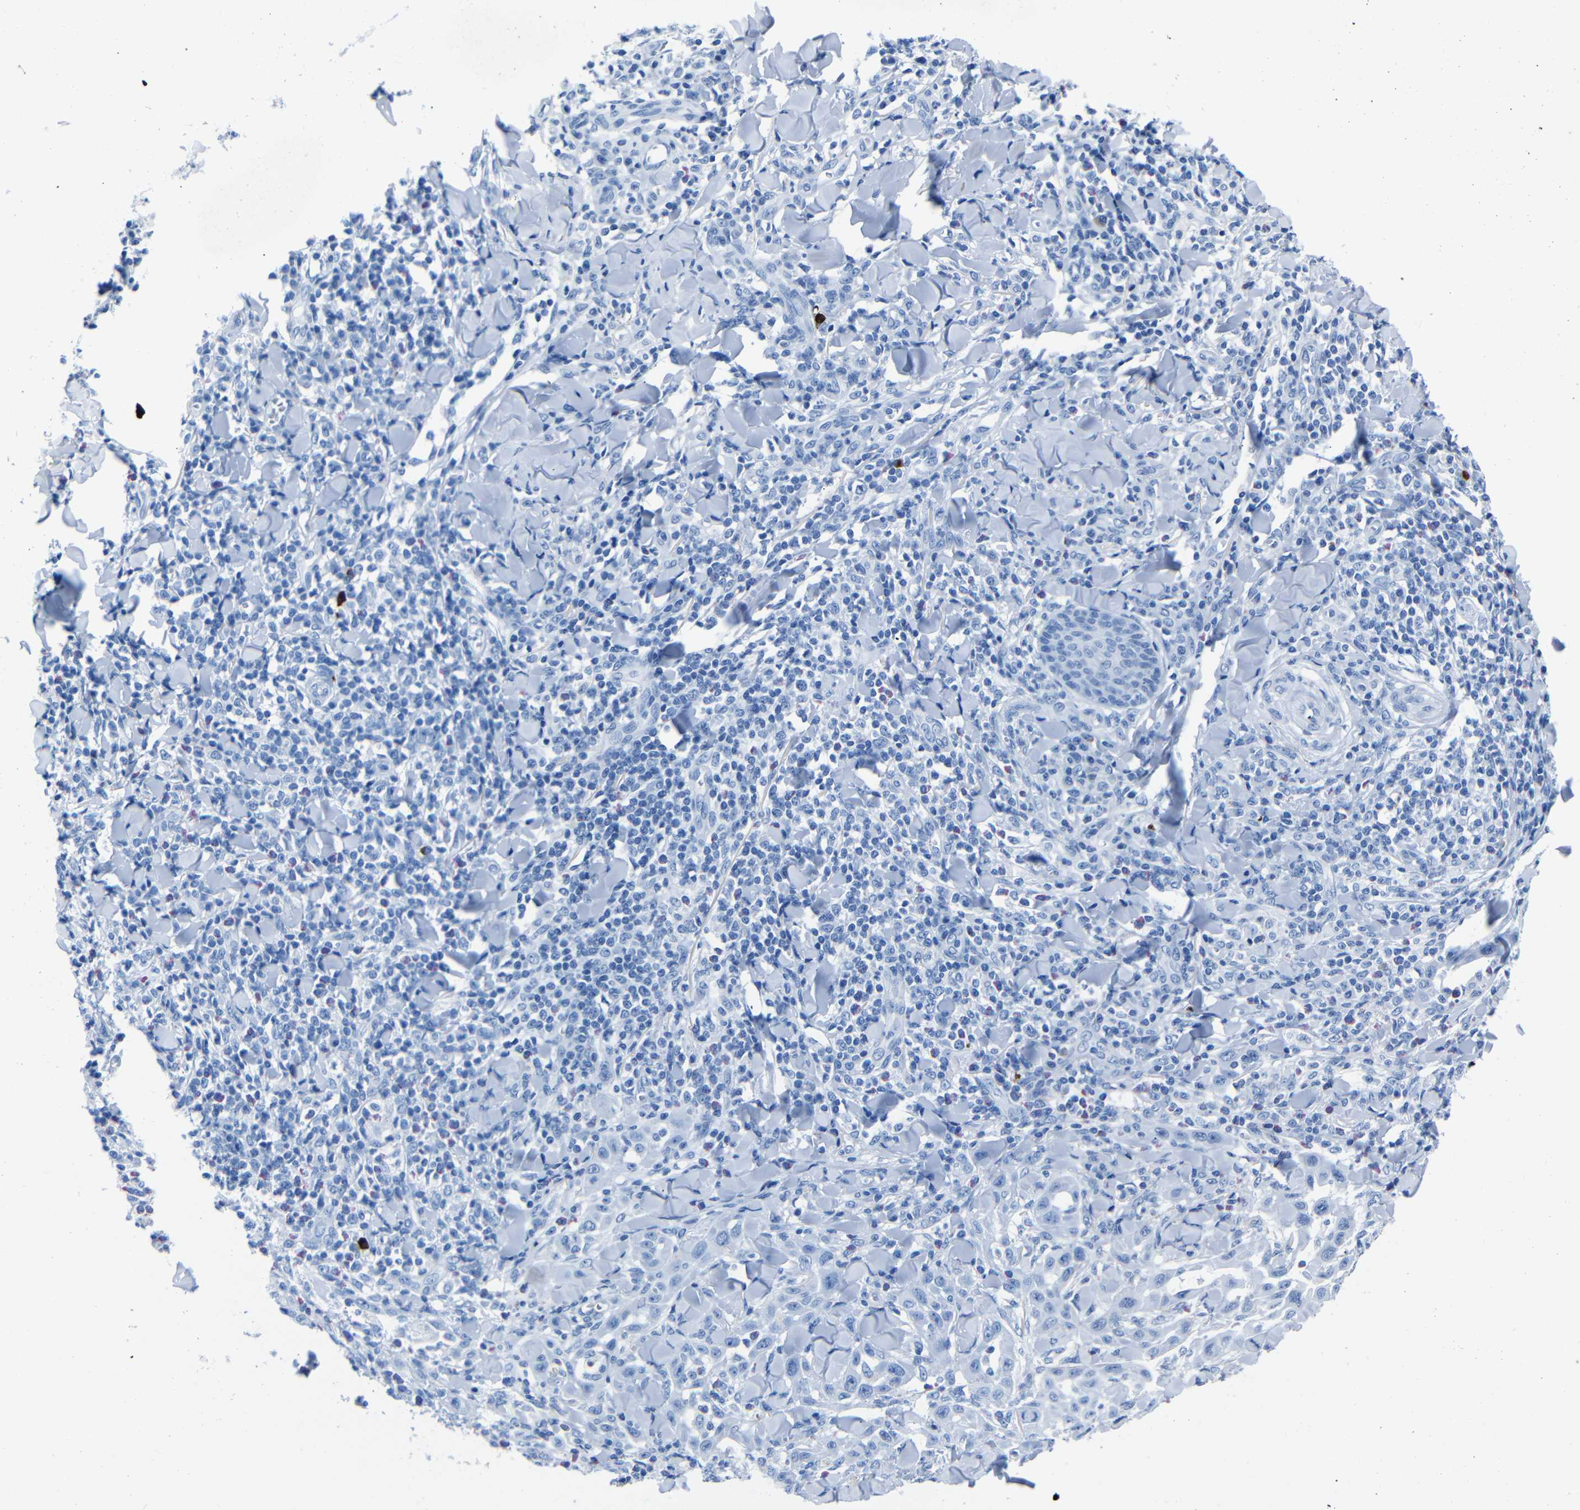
{"staining": {"intensity": "negative", "quantity": "none", "location": "none"}, "tissue": "skin cancer", "cell_type": "Tumor cells", "image_type": "cancer", "snomed": [{"axis": "morphology", "description": "Squamous cell carcinoma, NOS"}, {"axis": "topography", "description": "Skin"}], "caption": "High magnification brightfield microscopy of skin cancer stained with DAB (brown) and counterstained with hematoxylin (blue): tumor cells show no significant staining.", "gene": "CLDN11", "patient": {"sex": "male", "age": 24}}